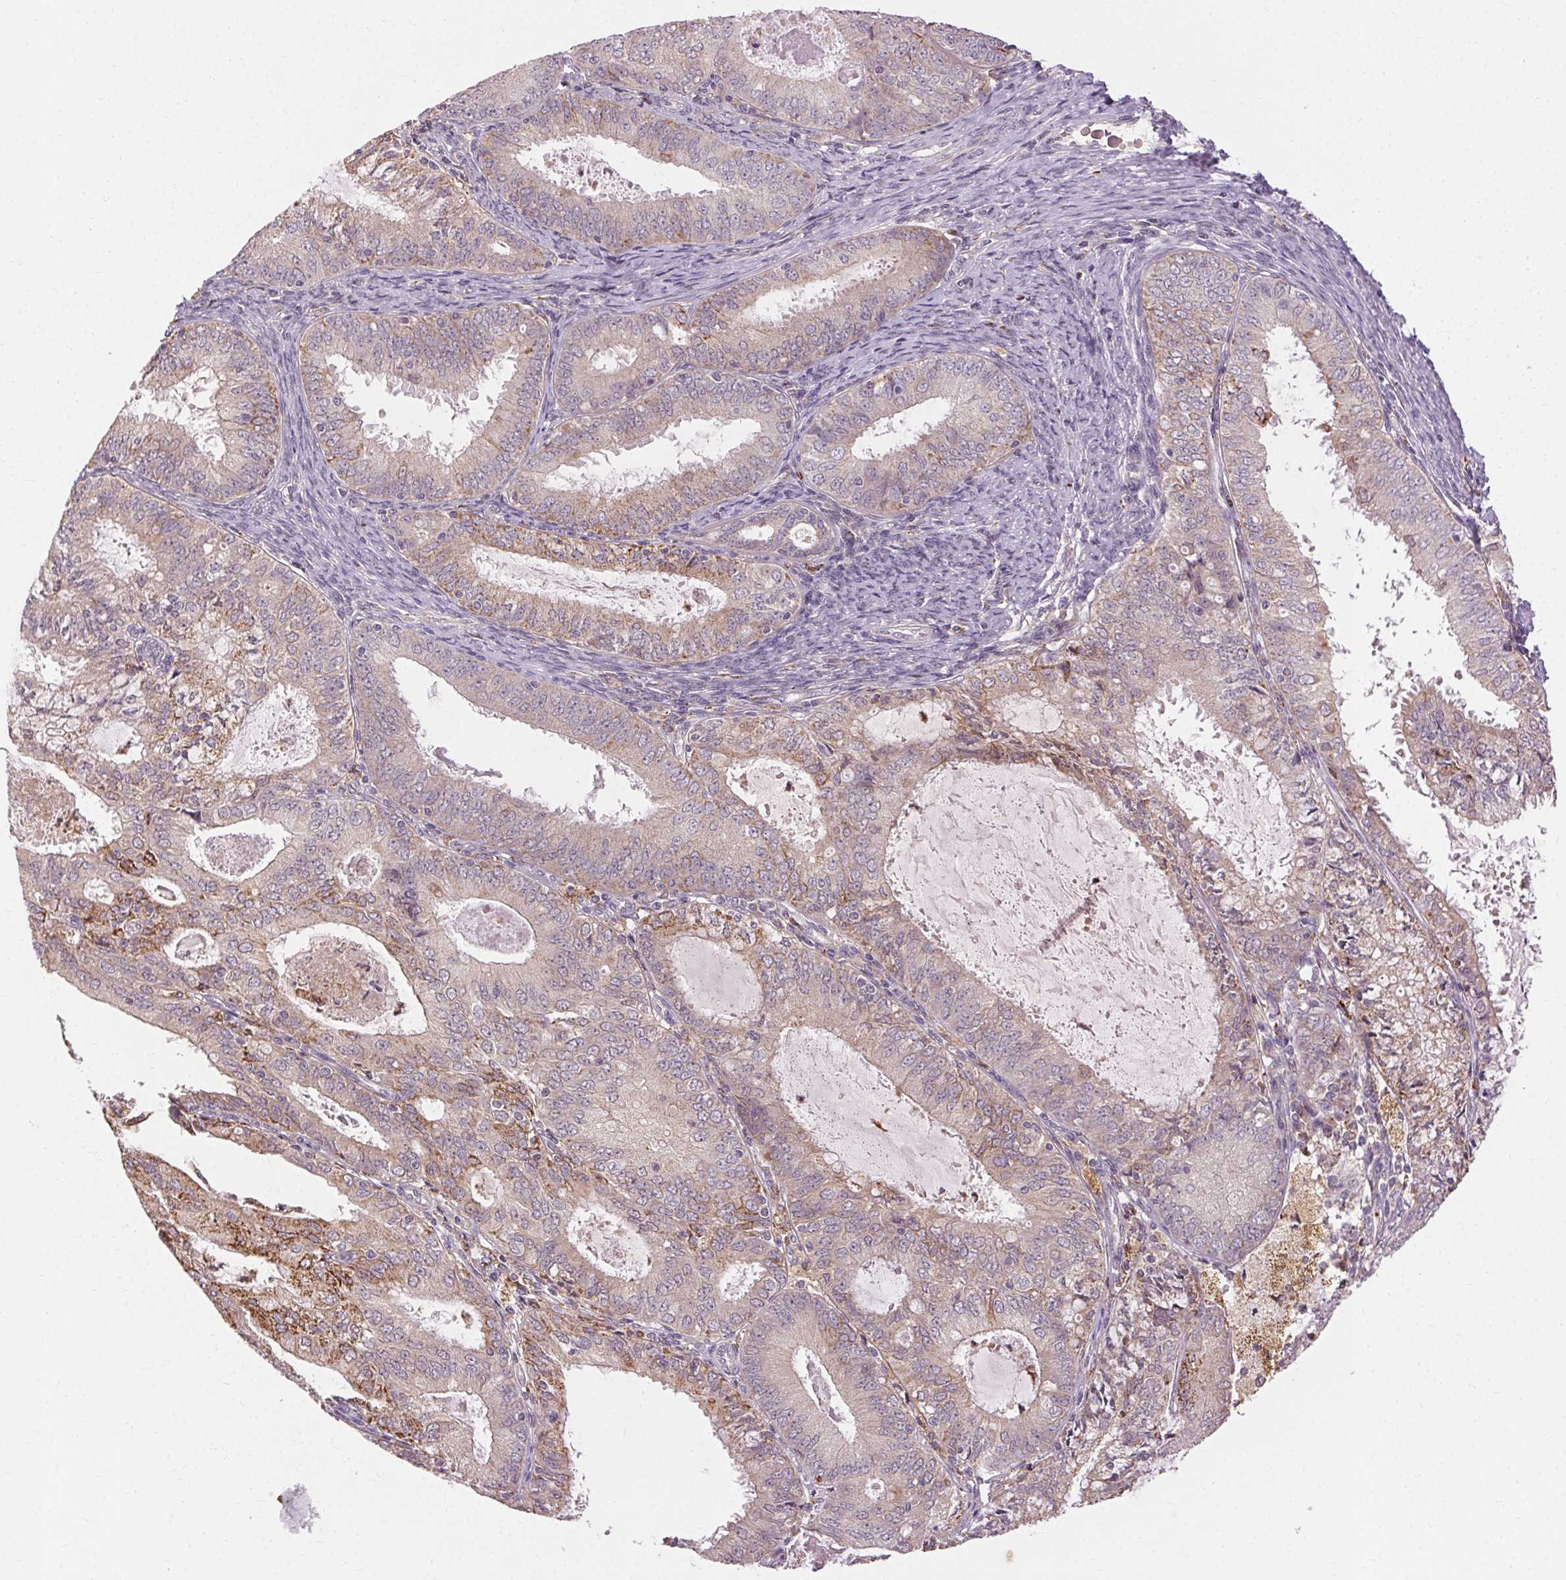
{"staining": {"intensity": "strong", "quantity": "<25%", "location": "cytoplasmic/membranous"}, "tissue": "endometrial cancer", "cell_type": "Tumor cells", "image_type": "cancer", "snomed": [{"axis": "morphology", "description": "Adenocarcinoma, NOS"}, {"axis": "topography", "description": "Endometrium"}], "caption": "IHC image of neoplastic tissue: human endometrial cancer stained using immunohistochemistry displays medium levels of strong protein expression localized specifically in the cytoplasmic/membranous of tumor cells, appearing as a cytoplasmic/membranous brown color.", "gene": "REP15", "patient": {"sex": "female", "age": 57}}